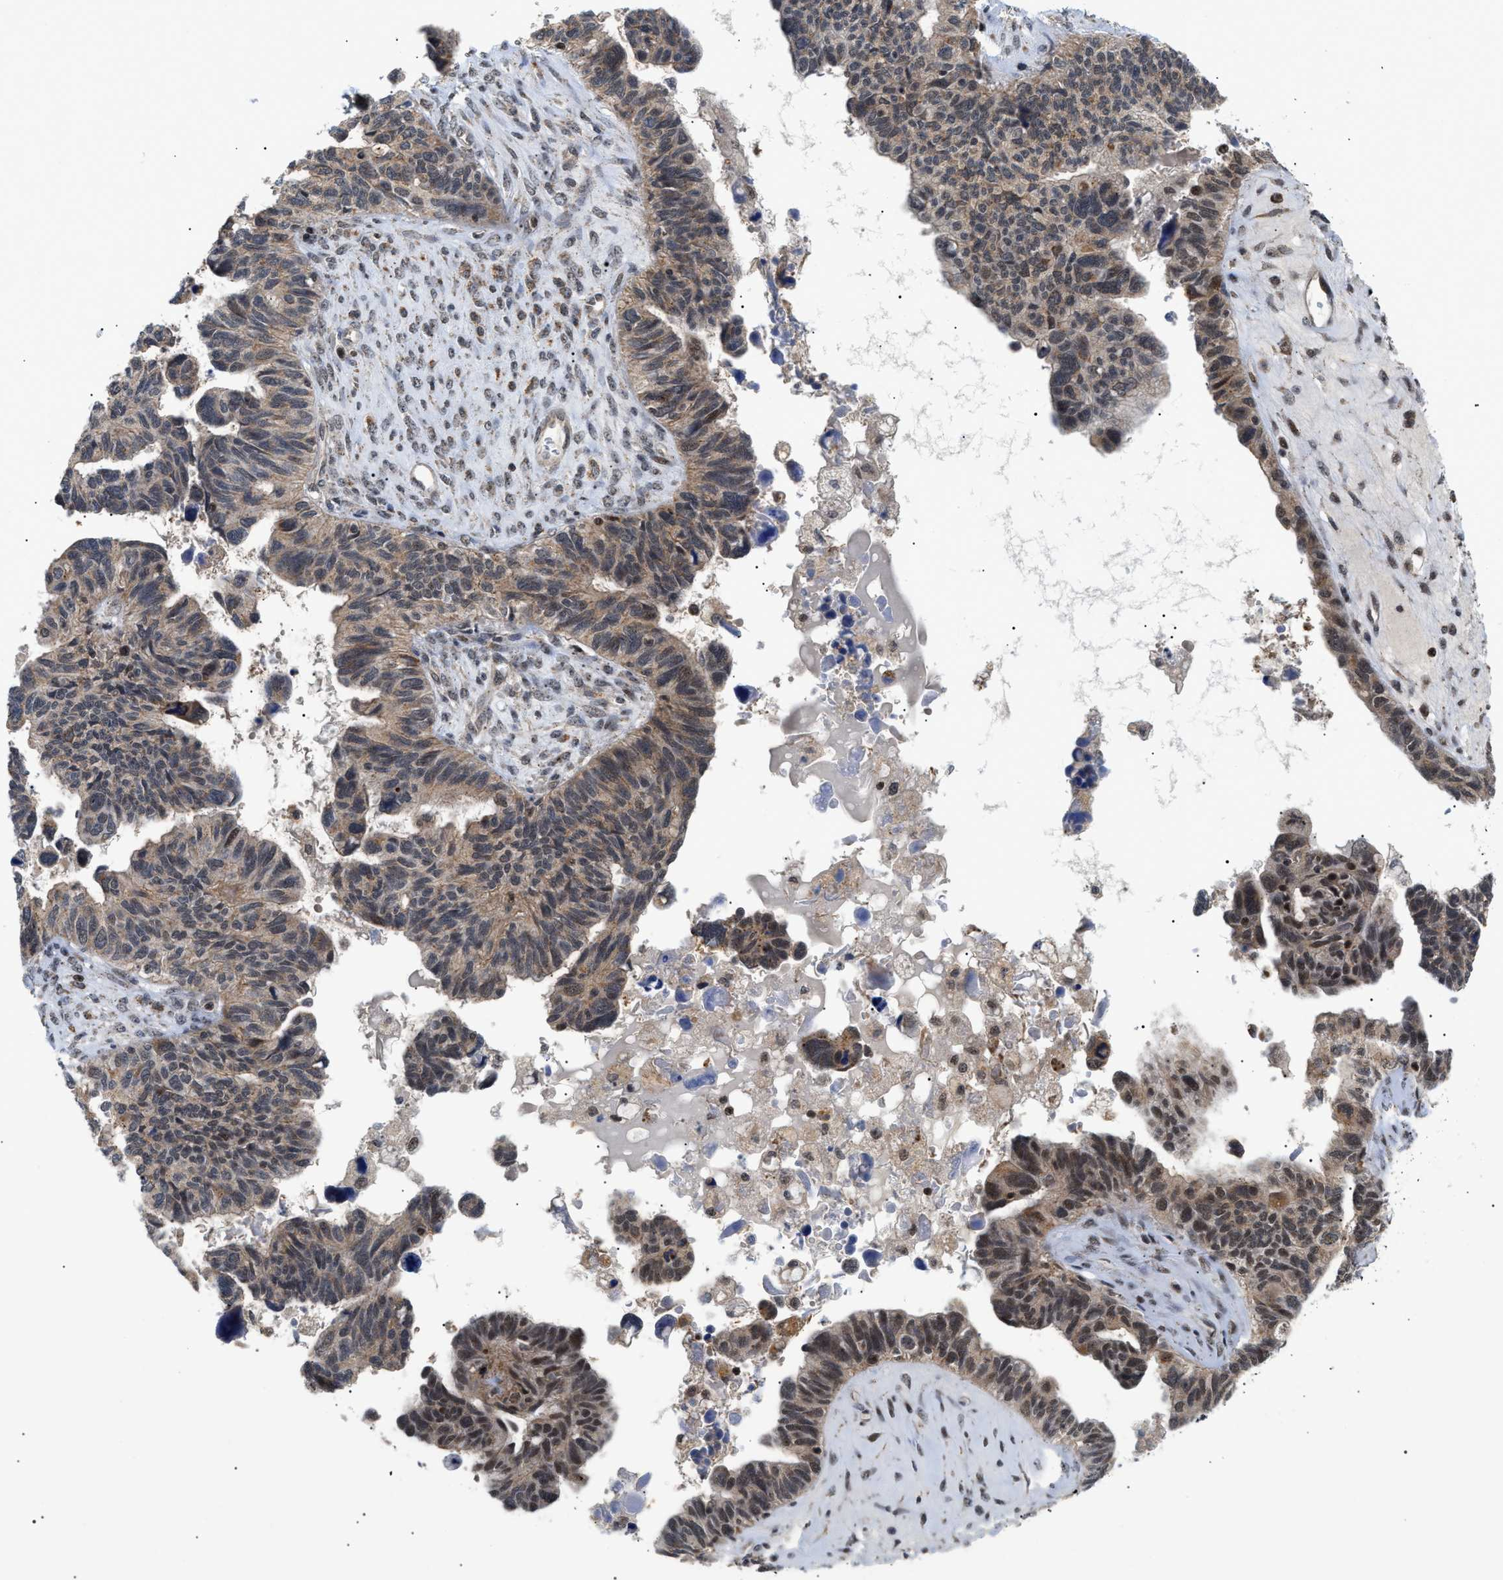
{"staining": {"intensity": "moderate", "quantity": "25%-75%", "location": "cytoplasmic/membranous,nuclear"}, "tissue": "ovarian cancer", "cell_type": "Tumor cells", "image_type": "cancer", "snomed": [{"axis": "morphology", "description": "Cystadenocarcinoma, serous, NOS"}, {"axis": "topography", "description": "Ovary"}], "caption": "The photomicrograph shows immunohistochemical staining of serous cystadenocarcinoma (ovarian). There is moderate cytoplasmic/membranous and nuclear expression is appreciated in approximately 25%-75% of tumor cells.", "gene": "ZBTB11", "patient": {"sex": "female", "age": 79}}